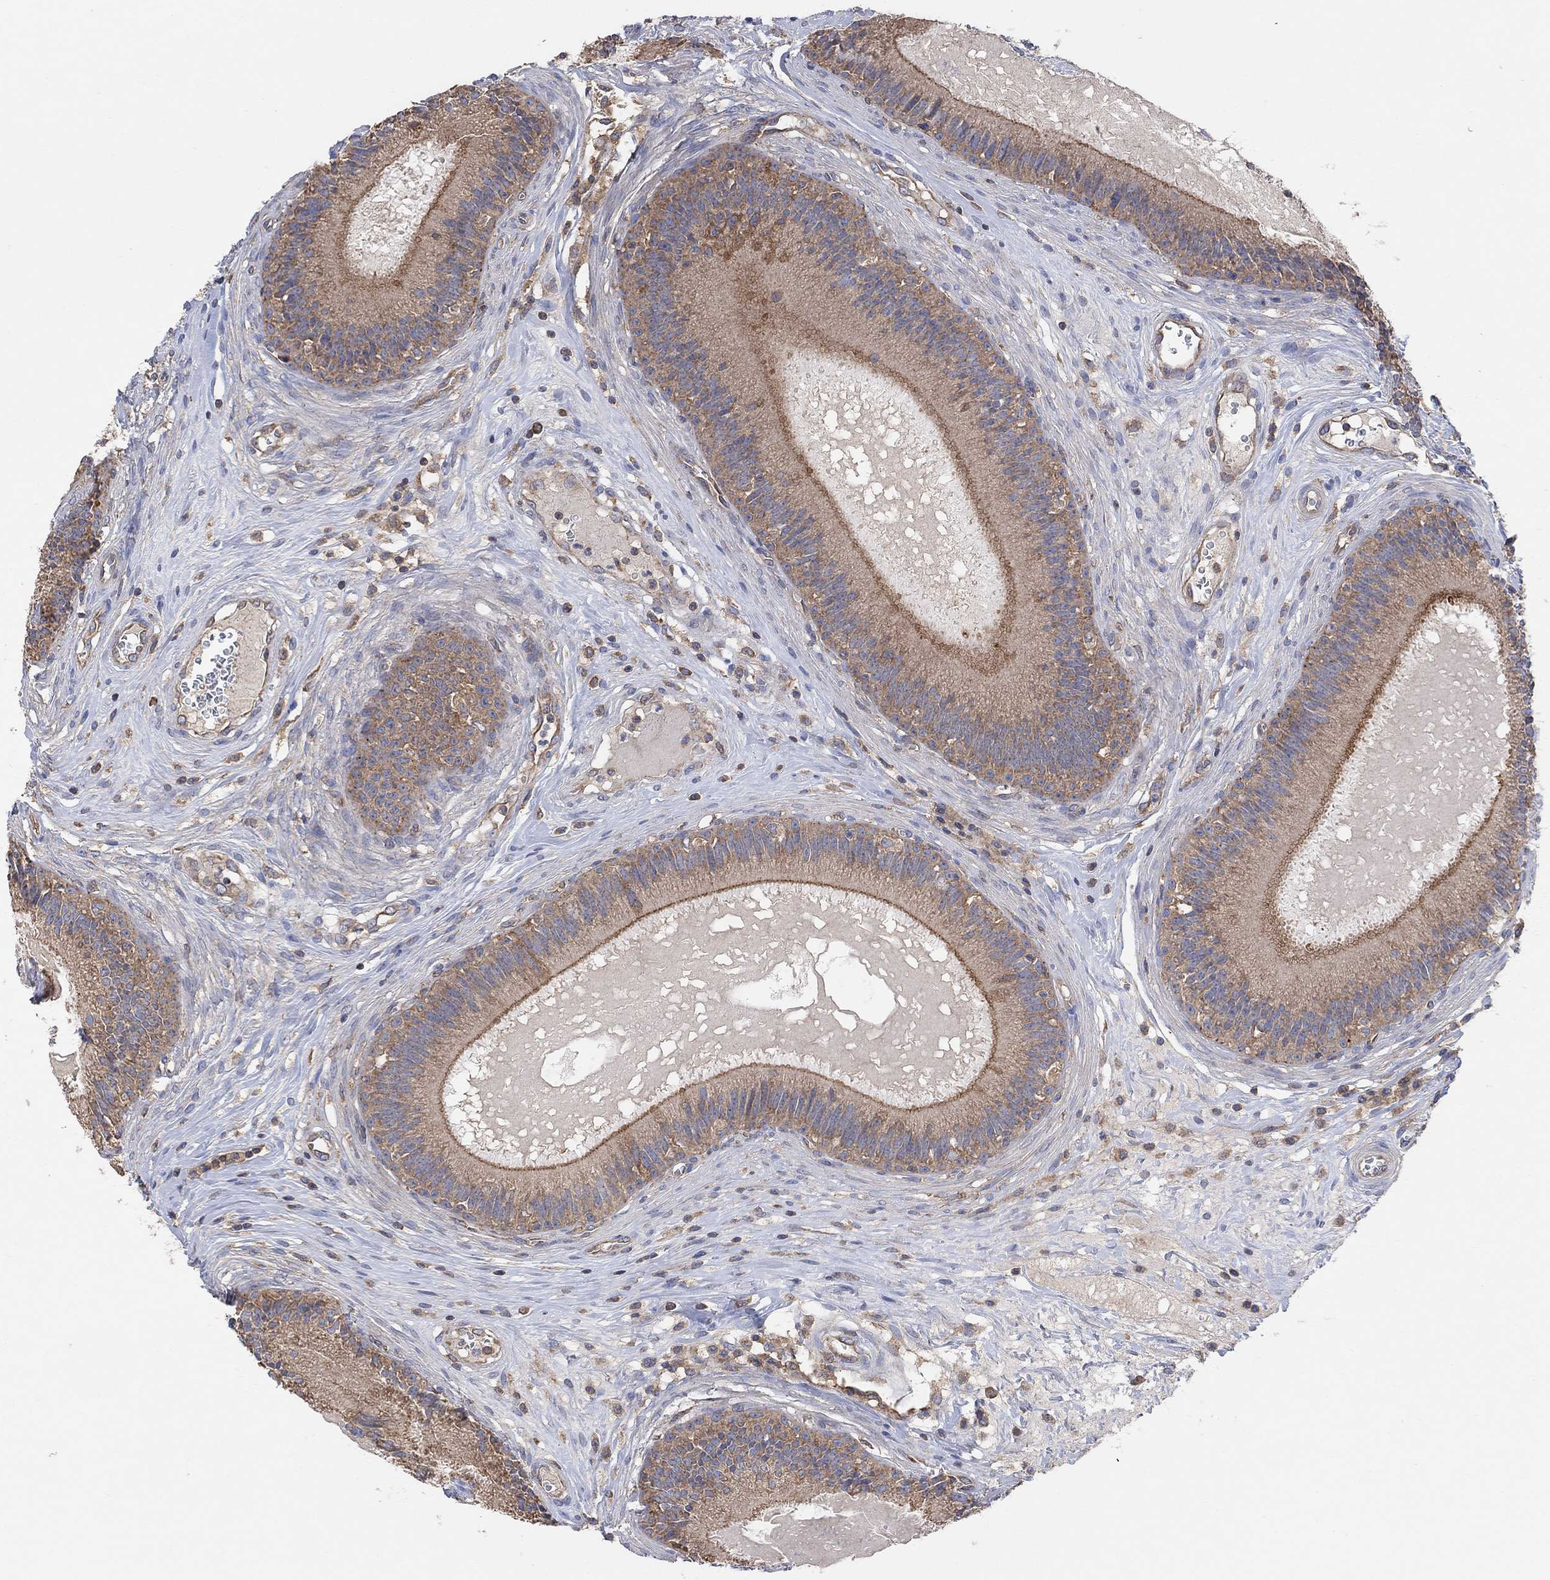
{"staining": {"intensity": "moderate", "quantity": ">75%", "location": "cytoplasmic/membranous"}, "tissue": "epididymis", "cell_type": "Glandular cells", "image_type": "normal", "snomed": [{"axis": "morphology", "description": "Normal tissue, NOS"}, {"axis": "topography", "description": "Epididymis"}], "caption": "A brown stain shows moderate cytoplasmic/membranous expression of a protein in glandular cells of benign epididymis.", "gene": "BLOC1S3", "patient": {"sex": "male", "age": 27}}